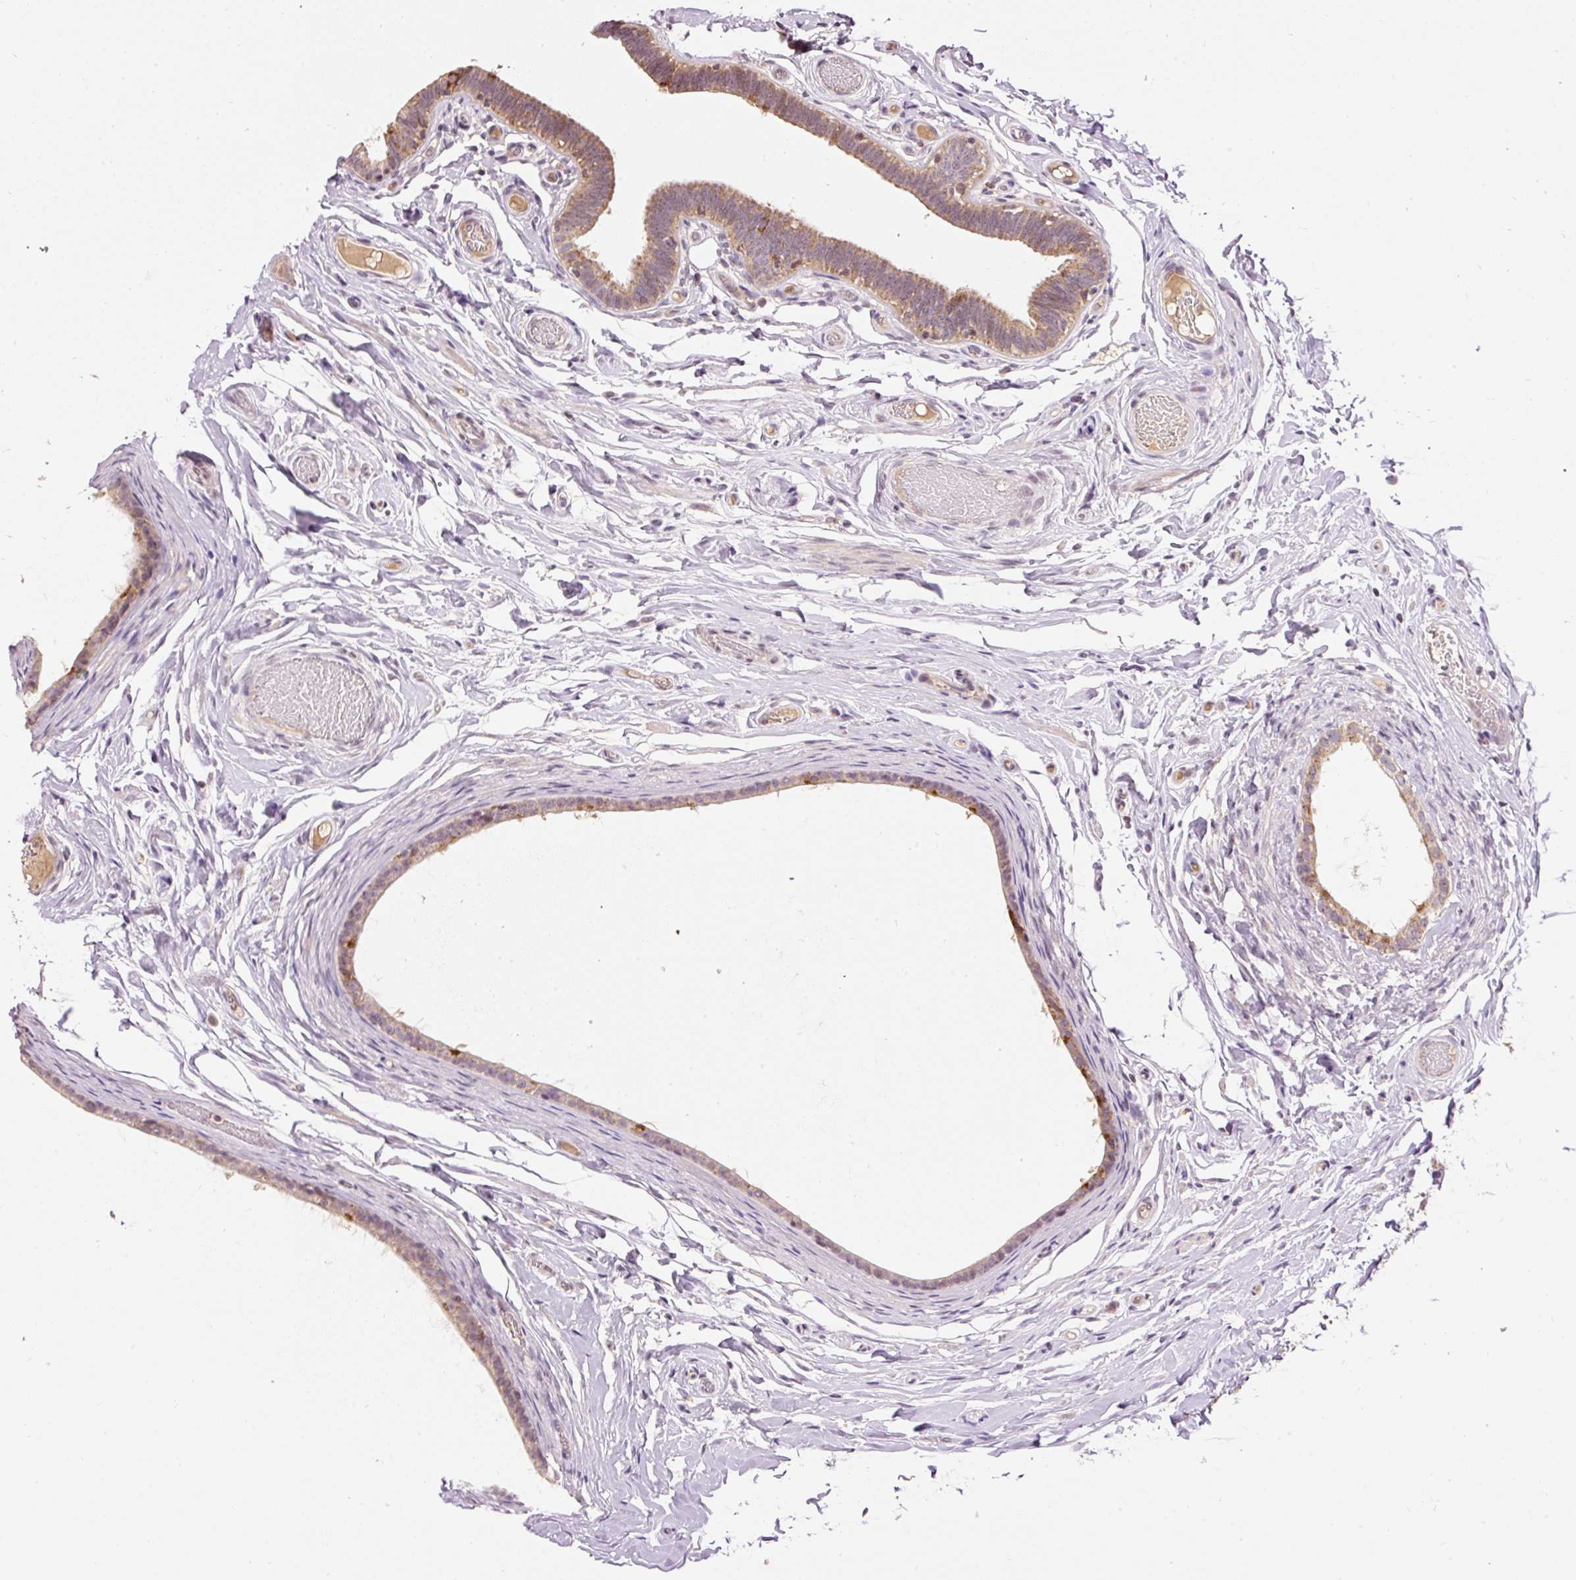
{"staining": {"intensity": "moderate", "quantity": "<25%", "location": "cytoplasmic/membranous"}, "tissue": "epididymis", "cell_type": "Glandular cells", "image_type": "normal", "snomed": [{"axis": "morphology", "description": "Normal tissue, NOS"}, {"axis": "morphology", "description": "Carcinoma, Embryonal, NOS"}, {"axis": "topography", "description": "Testis"}, {"axis": "topography", "description": "Epididymis"}], "caption": "This micrograph displays benign epididymis stained with IHC to label a protein in brown. The cytoplasmic/membranous of glandular cells show moderate positivity for the protein. Nuclei are counter-stained blue.", "gene": "ABHD11", "patient": {"sex": "male", "age": 36}}